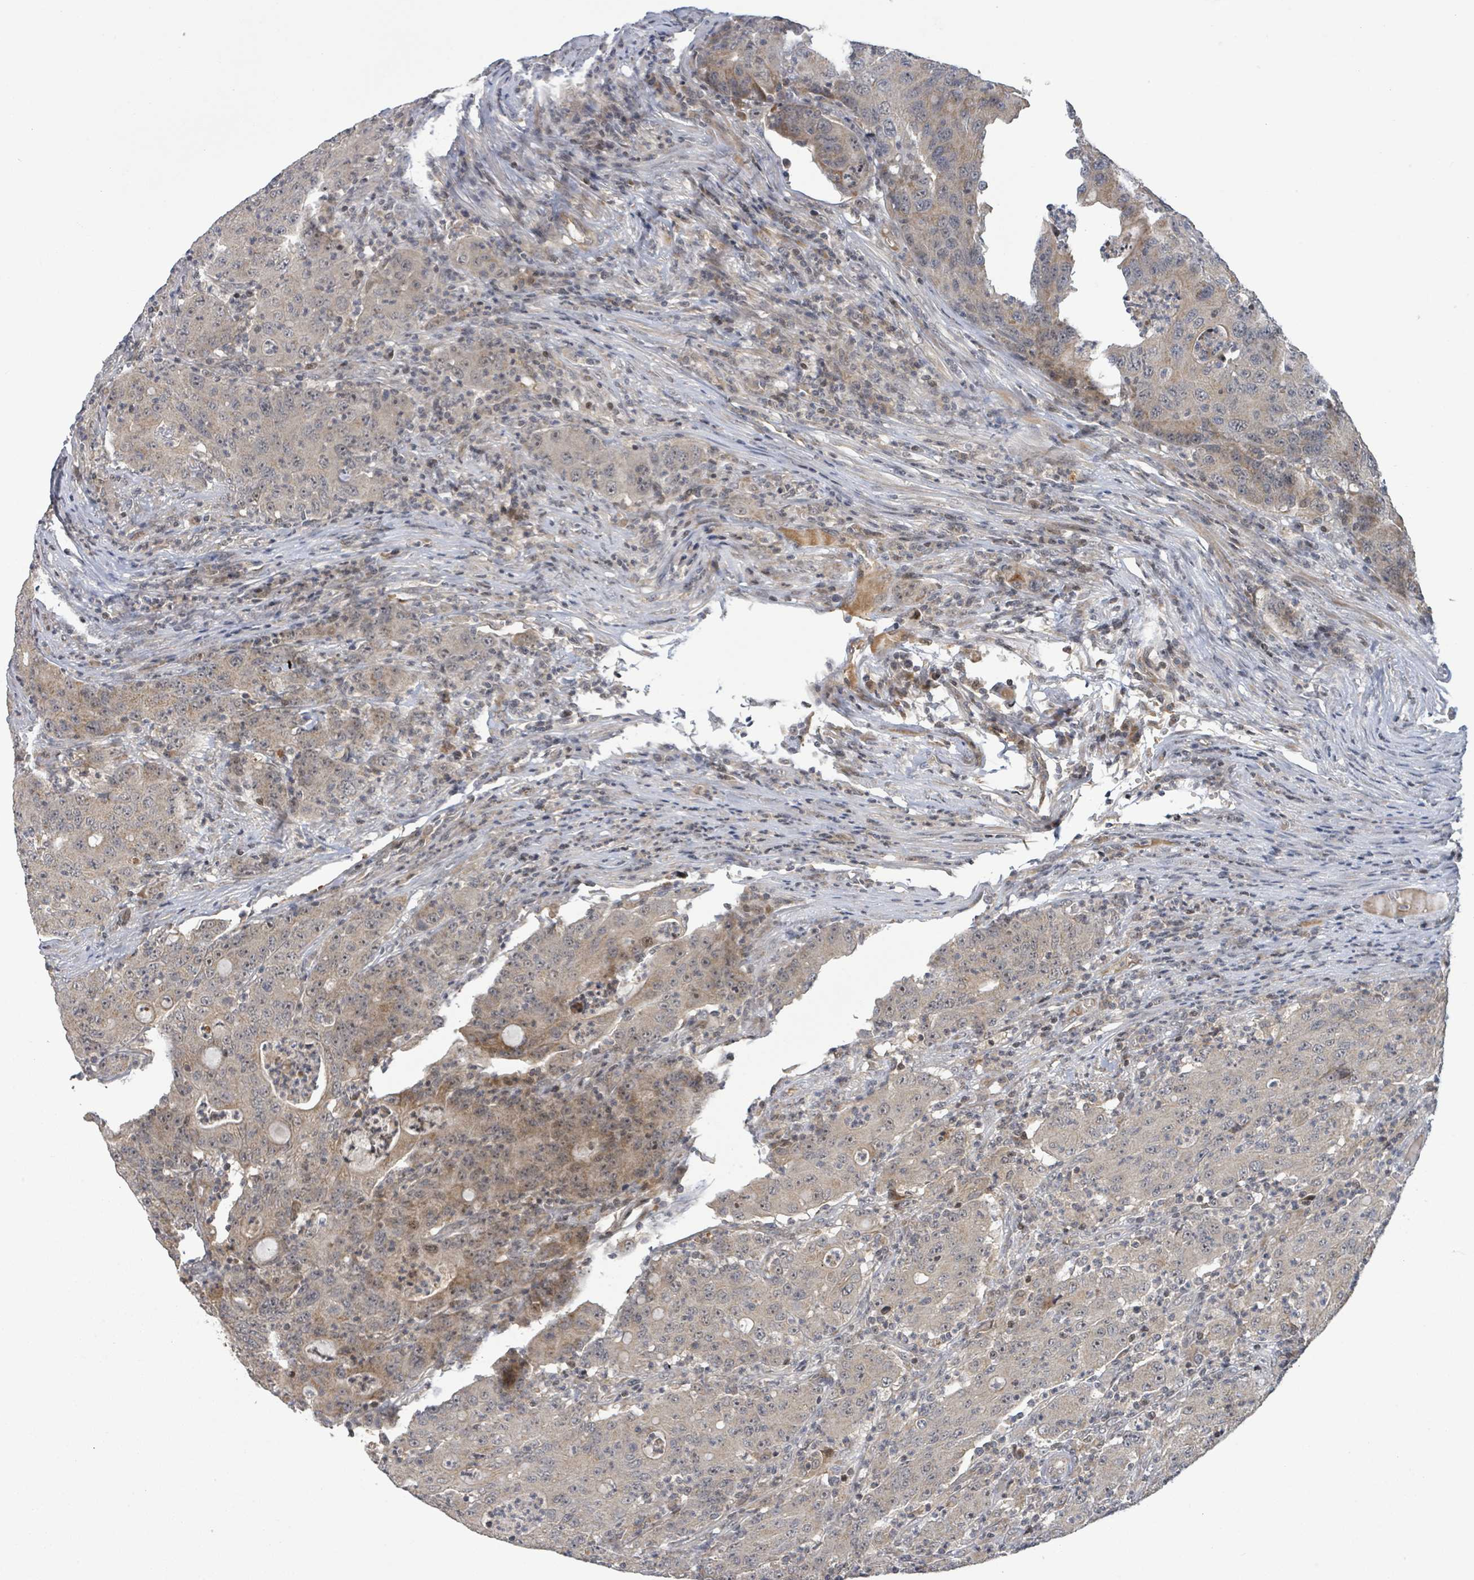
{"staining": {"intensity": "moderate", "quantity": "<25%", "location": "cytoplasmic/membranous,nuclear"}, "tissue": "colorectal cancer", "cell_type": "Tumor cells", "image_type": "cancer", "snomed": [{"axis": "morphology", "description": "Adenocarcinoma, NOS"}, {"axis": "topography", "description": "Colon"}], "caption": "Immunohistochemistry (IHC) of colorectal adenocarcinoma shows low levels of moderate cytoplasmic/membranous and nuclear expression in about <25% of tumor cells.", "gene": "ITGA11", "patient": {"sex": "male", "age": 83}}